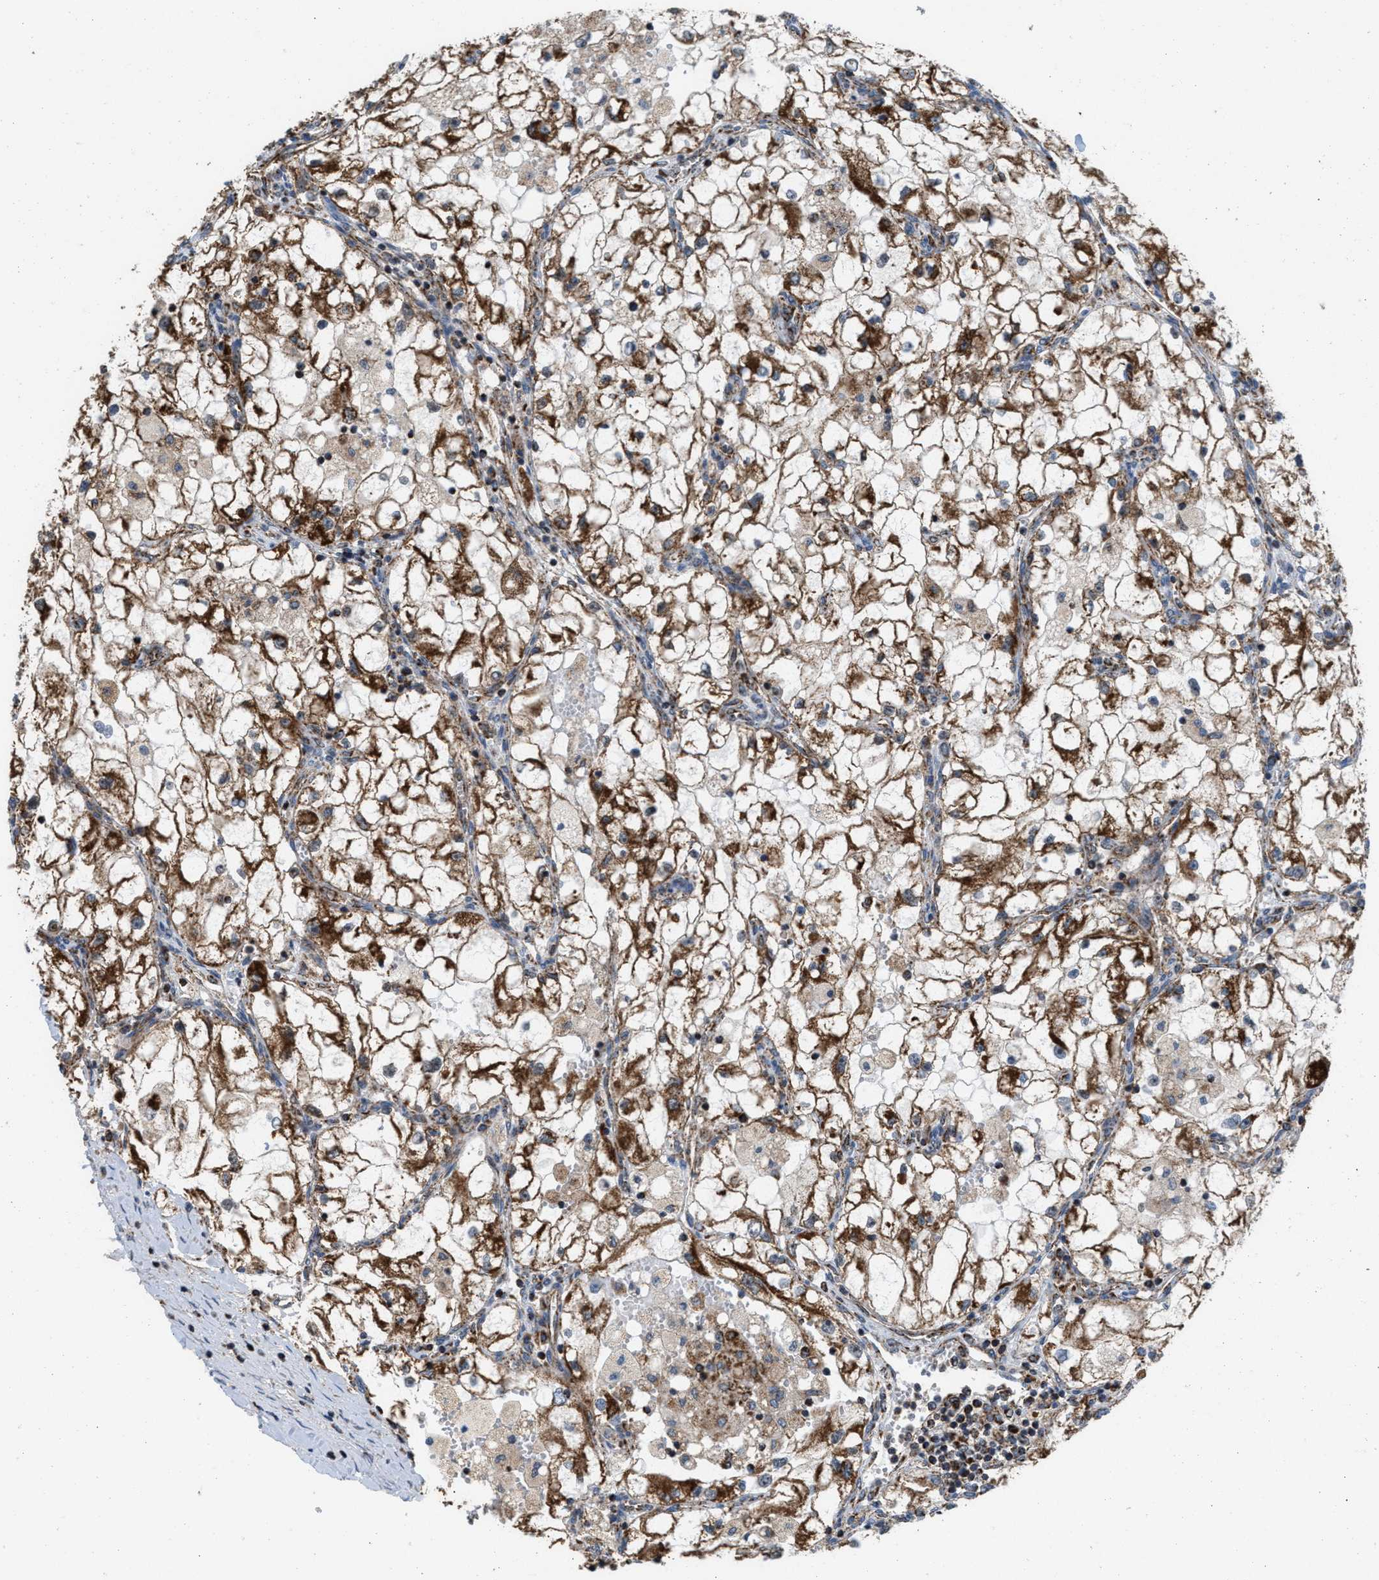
{"staining": {"intensity": "moderate", "quantity": ">75%", "location": "cytoplasmic/membranous"}, "tissue": "renal cancer", "cell_type": "Tumor cells", "image_type": "cancer", "snomed": [{"axis": "morphology", "description": "Adenocarcinoma, NOS"}, {"axis": "topography", "description": "Kidney"}], "caption": "Moderate cytoplasmic/membranous protein positivity is appreciated in approximately >75% of tumor cells in renal adenocarcinoma.", "gene": "SGSM2", "patient": {"sex": "female", "age": 70}}